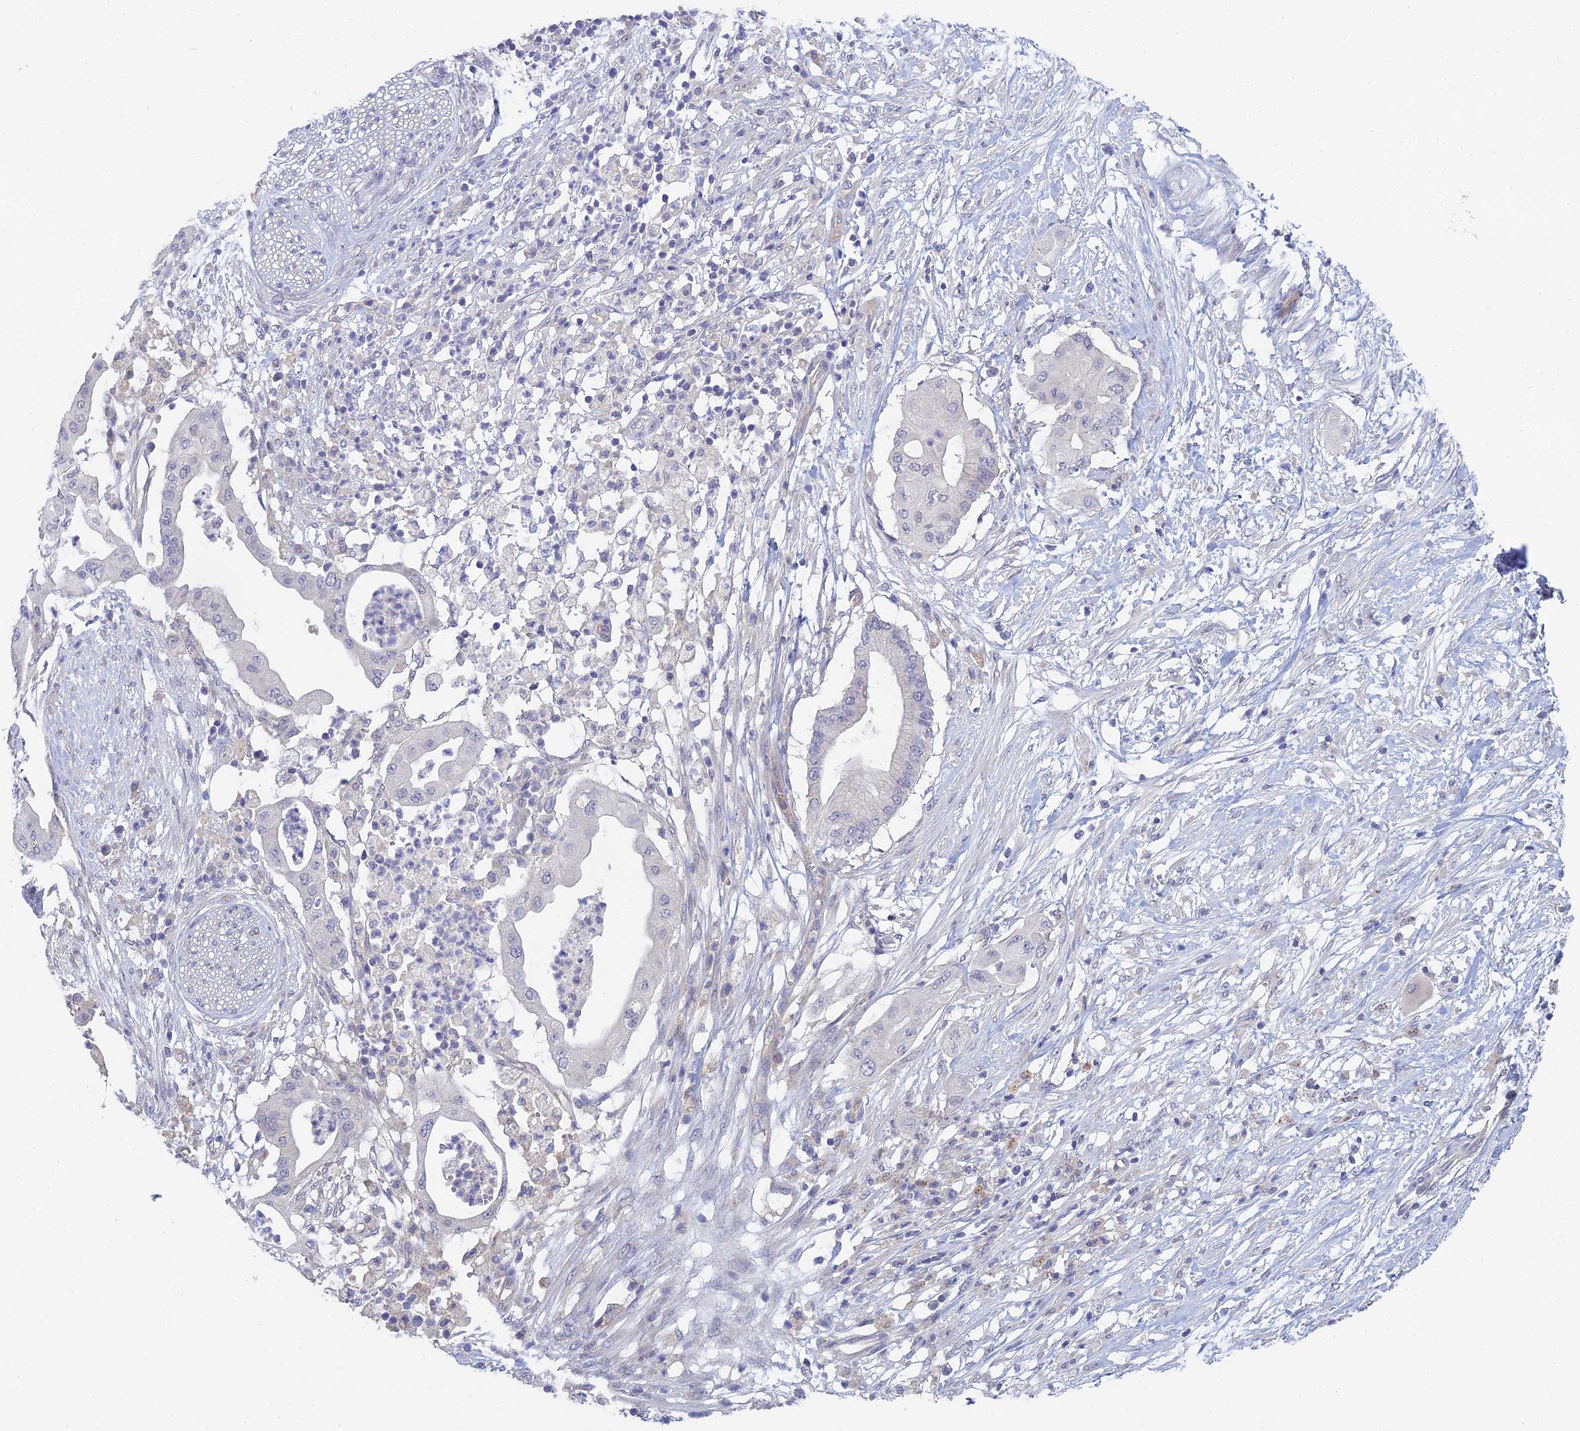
{"staining": {"intensity": "negative", "quantity": "none", "location": "none"}, "tissue": "pancreatic cancer", "cell_type": "Tumor cells", "image_type": "cancer", "snomed": [{"axis": "morphology", "description": "Adenocarcinoma, NOS"}, {"axis": "topography", "description": "Pancreas"}], "caption": "DAB immunohistochemical staining of human adenocarcinoma (pancreatic) exhibits no significant staining in tumor cells.", "gene": "METTL26", "patient": {"sex": "male", "age": 68}}